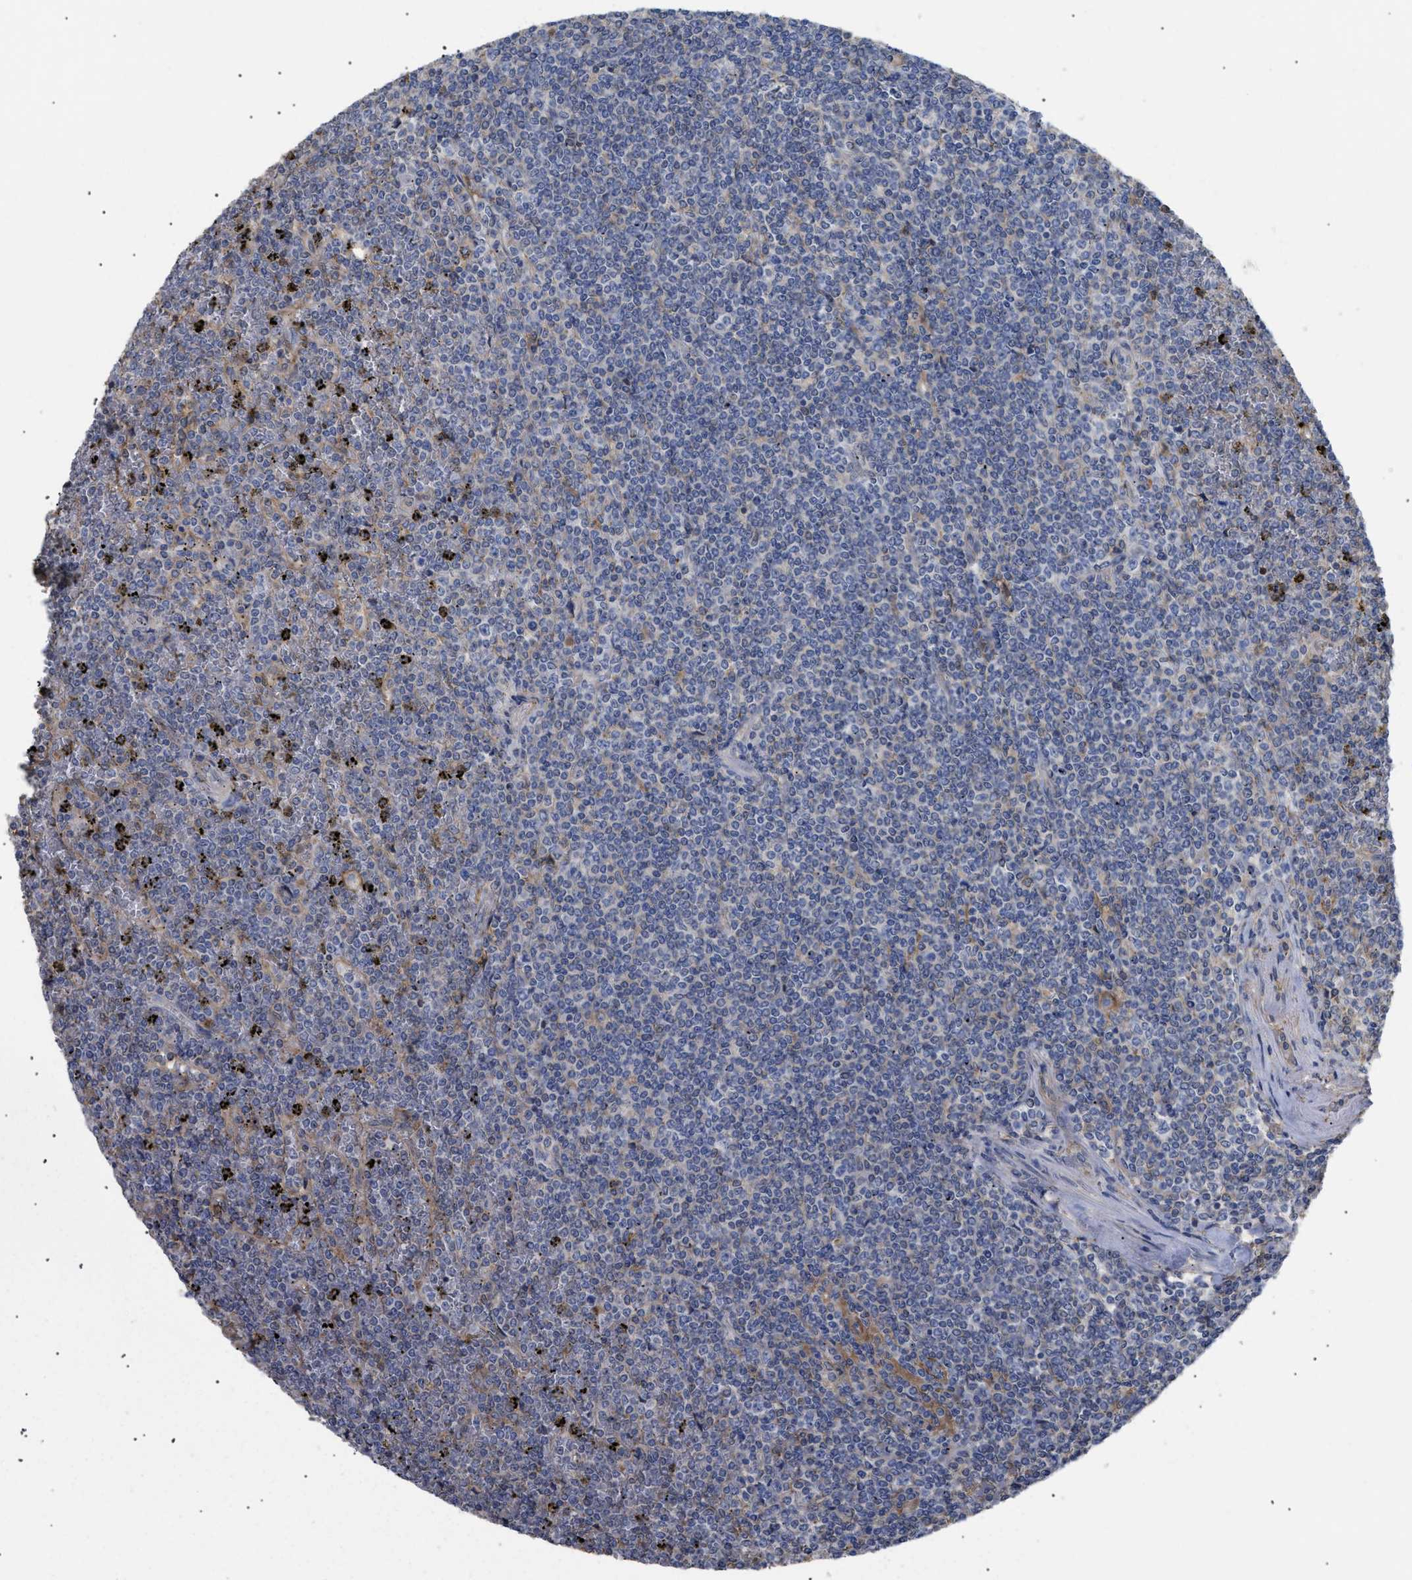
{"staining": {"intensity": "negative", "quantity": "none", "location": "none"}, "tissue": "lymphoma", "cell_type": "Tumor cells", "image_type": "cancer", "snomed": [{"axis": "morphology", "description": "Malignant lymphoma, non-Hodgkin's type, Low grade"}, {"axis": "topography", "description": "Spleen"}], "caption": "A photomicrograph of malignant lymphoma, non-Hodgkin's type (low-grade) stained for a protein exhibits no brown staining in tumor cells. Brightfield microscopy of immunohistochemistry stained with DAB (brown) and hematoxylin (blue), captured at high magnification.", "gene": "ANXA4", "patient": {"sex": "female", "age": 19}}